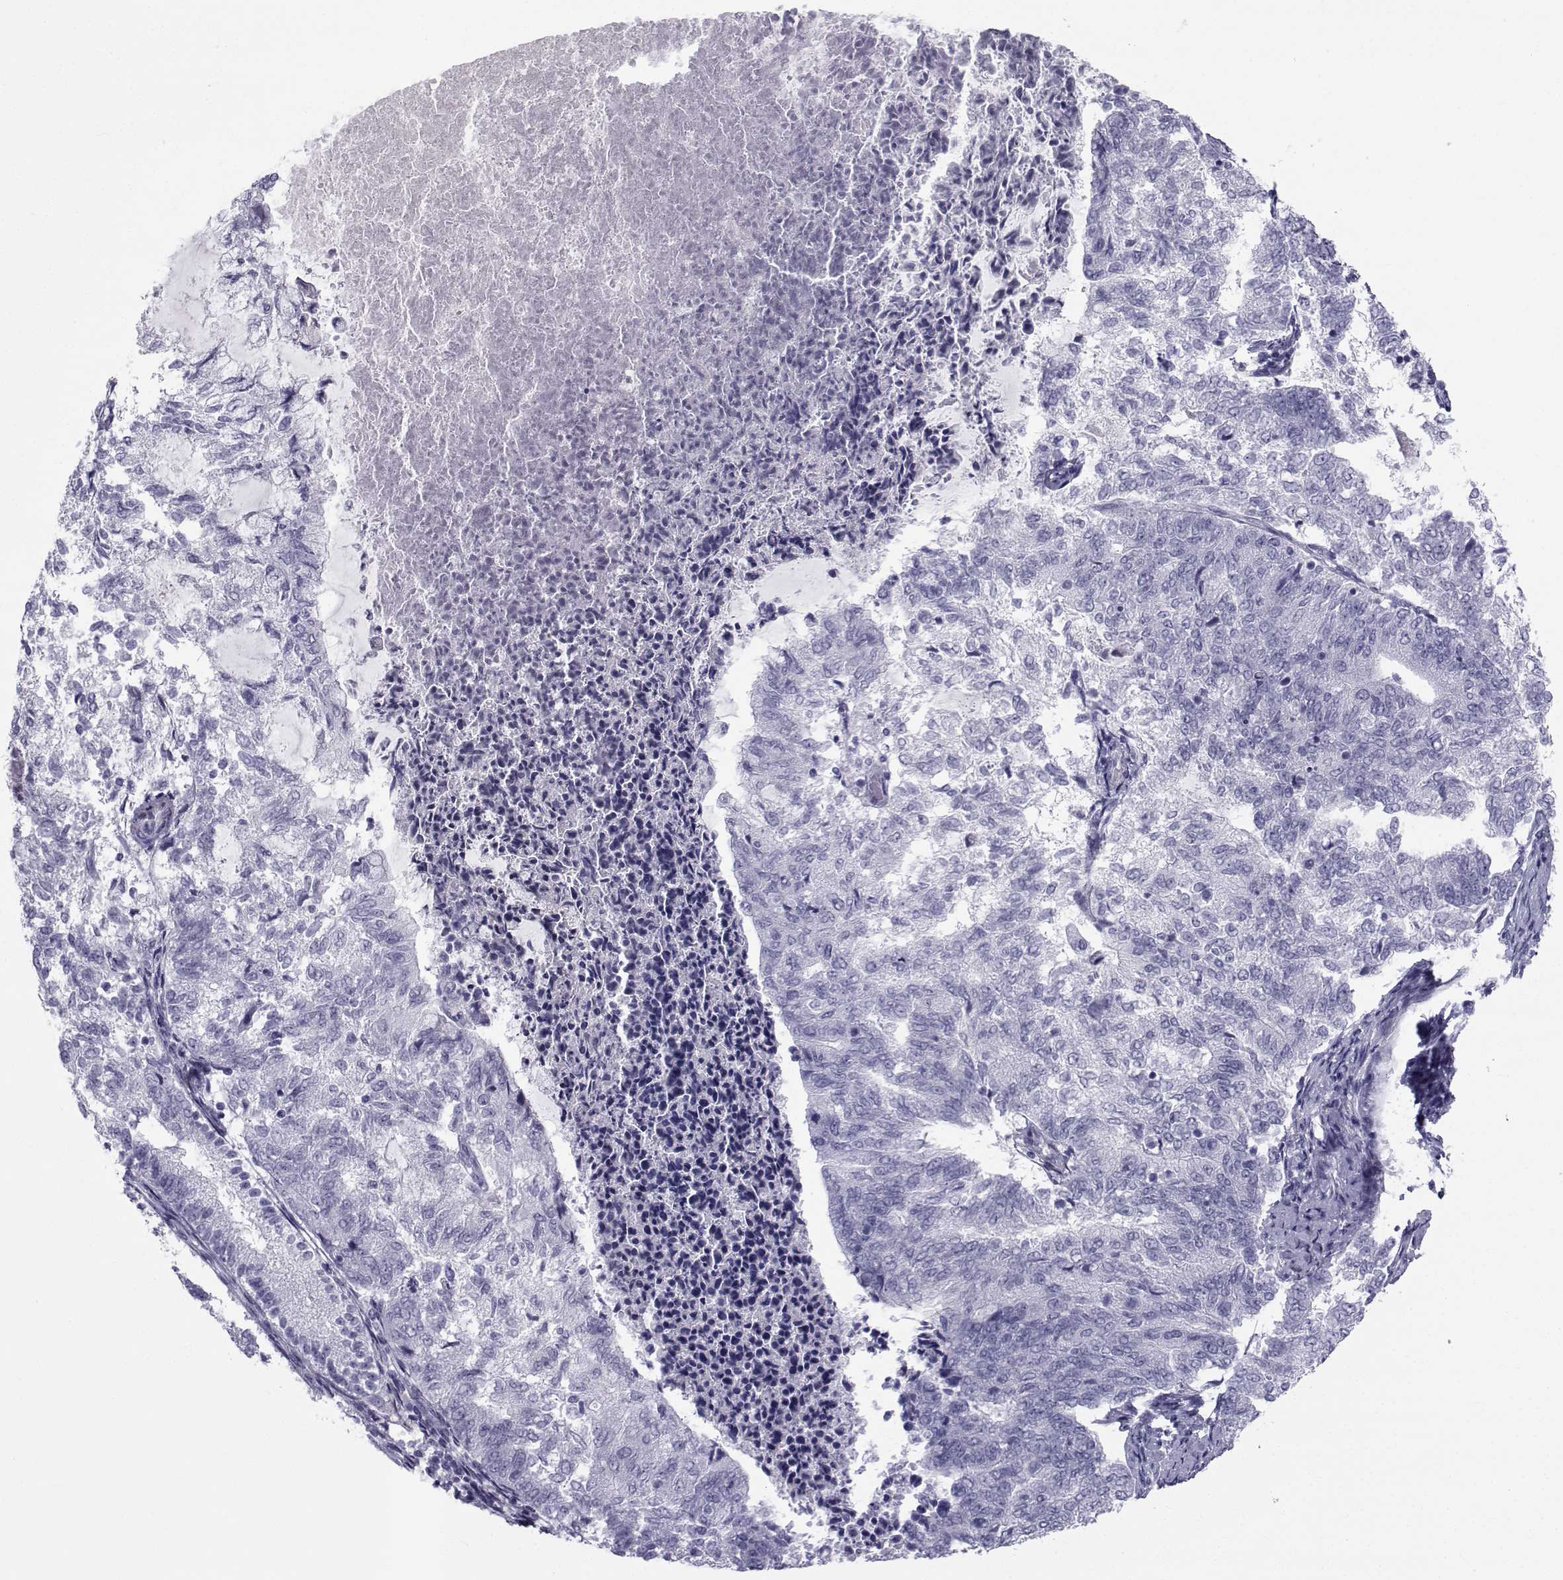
{"staining": {"intensity": "negative", "quantity": "none", "location": "none"}, "tissue": "endometrial cancer", "cell_type": "Tumor cells", "image_type": "cancer", "snomed": [{"axis": "morphology", "description": "Adenocarcinoma, NOS"}, {"axis": "topography", "description": "Endometrium"}], "caption": "A high-resolution micrograph shows immunohistochemistry staining of endometrial cancer (adenocarcinoma), which exhibits no significant staining in tumor cells.", "gene": "SPANXD", "patient": {"sex": "female", "age": 65}}